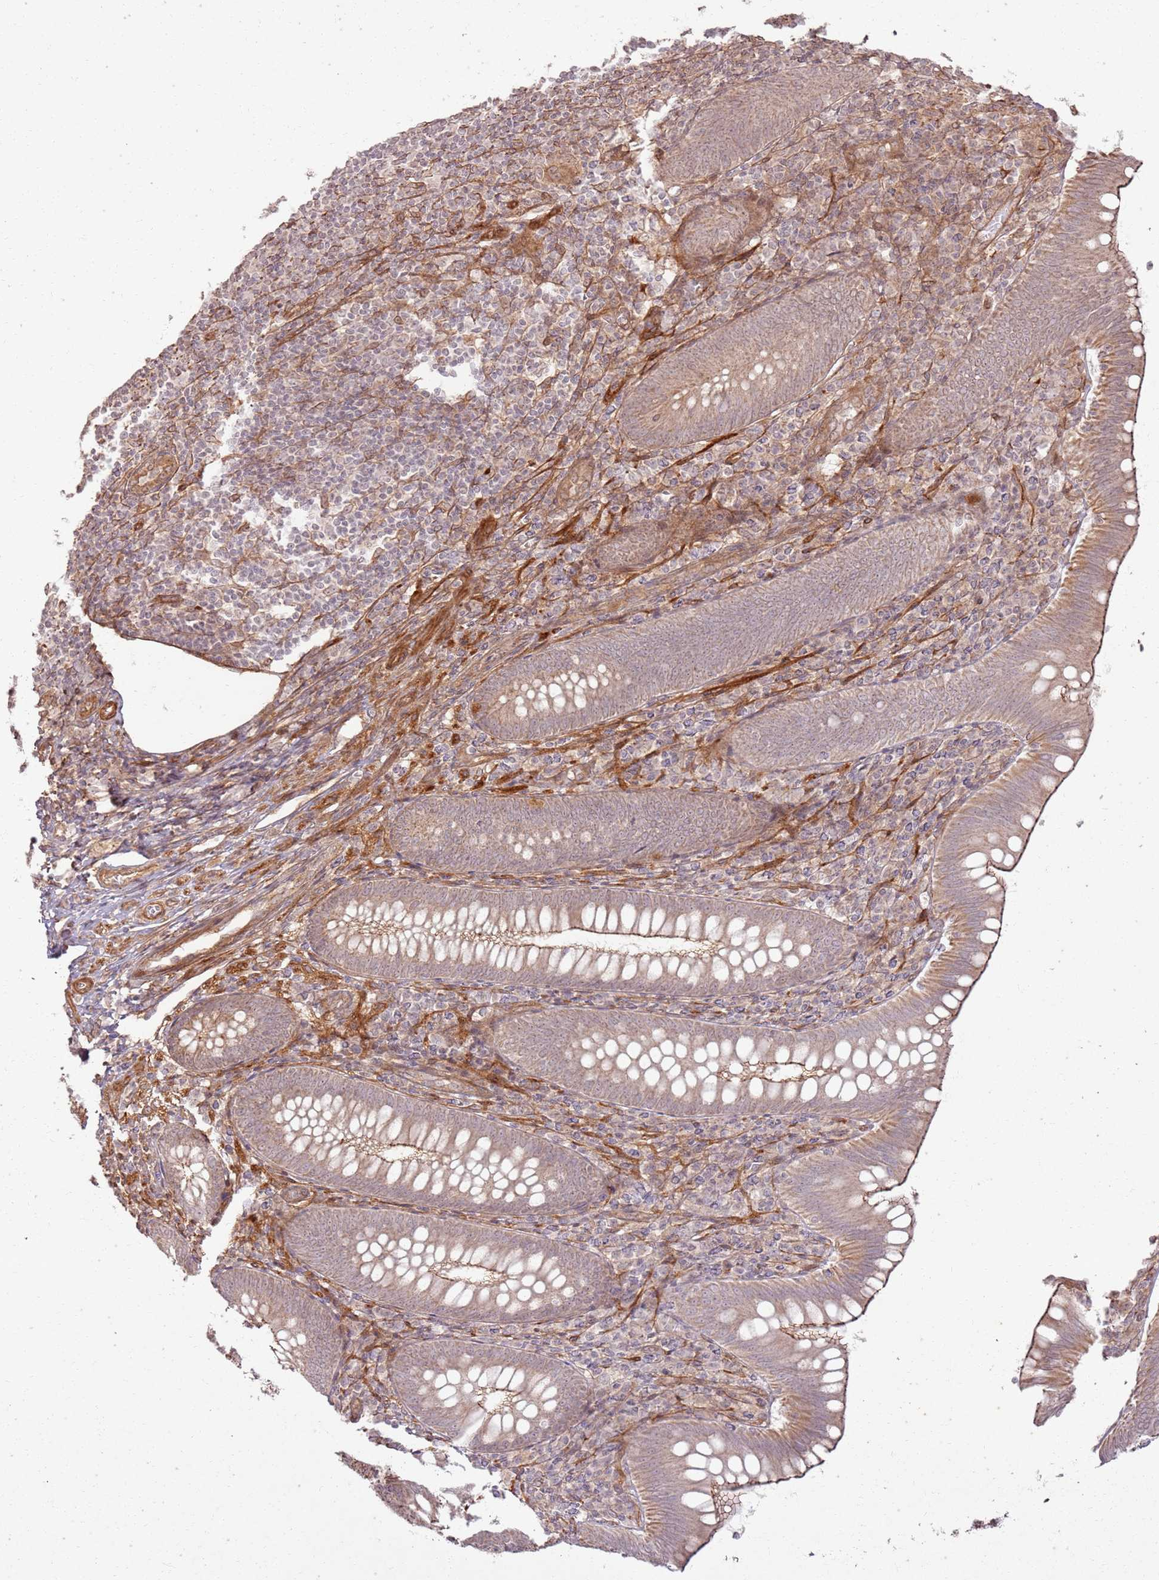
{"staining": {"intensity": "moderate", "quantity": "25%-75%", "location": "cytoplasmic/membranous"}, "tissue": "appendix", "cell_type": "Glandular cells", "image_type": "normal", "snomed": [{"axis": "morphology", "description": "Normal tissue, NOS"}, {"axis": "topography", "description": "Appendix"}], "caption": "Appendix stained with DAB (3,3'-diaminobenzidine) immunohistochemistry exhibits medium levels of moderate cytoplasmic/membranous positivity in approximately 25%-75% of glandular cells. The staining was performed using DAB to visualize the protein expression in brown, while the nuclei were stained in blue with hematoxylin (Magnification: 20x).", "gene": "ZNF623", "patient": {"sex": "male", "age": 14}}